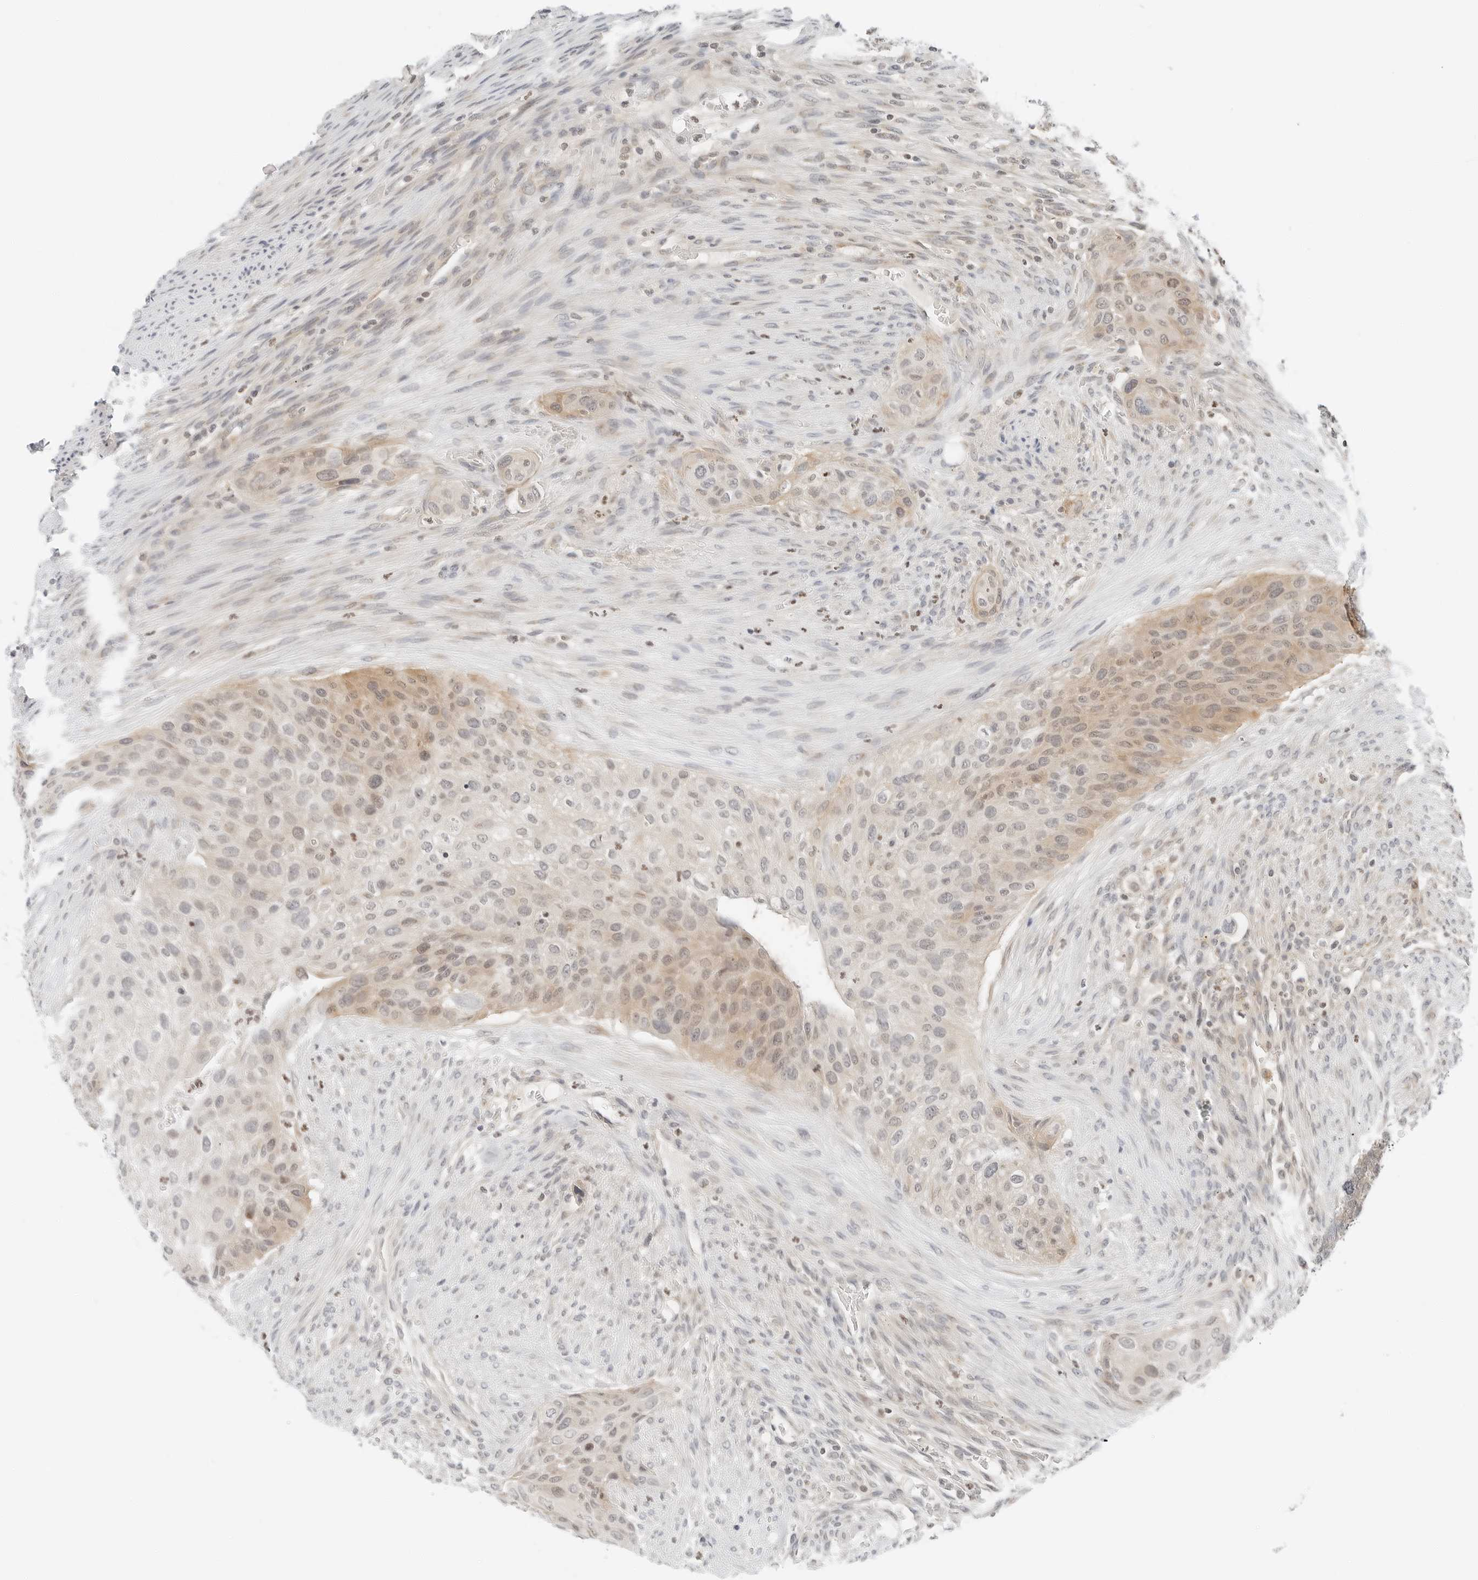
{"staining": {"intensity": "weak", "quantity": "25%-75%", "location": "cytoplasmic/membranous,nuclear"}, "tissue": "urothelial cancer", "cell_type": "Tumor cells", "image_type": "cancer", "snomed": [{"axis": "morphology", "description": "Urothelial carcinoma, High grade"}, {"axis": "topography", "description": "Urinary bladder"}], "caption": "Urothelial carcinoma (high-grade) was stained to show a protein in brown. There is low levels of weak cytoplasmic/membranous and nuclear expression in about 25%-75% of tumor cells.", "gene": "IQCC", "patient": {"sex": "male", "age": 35}}